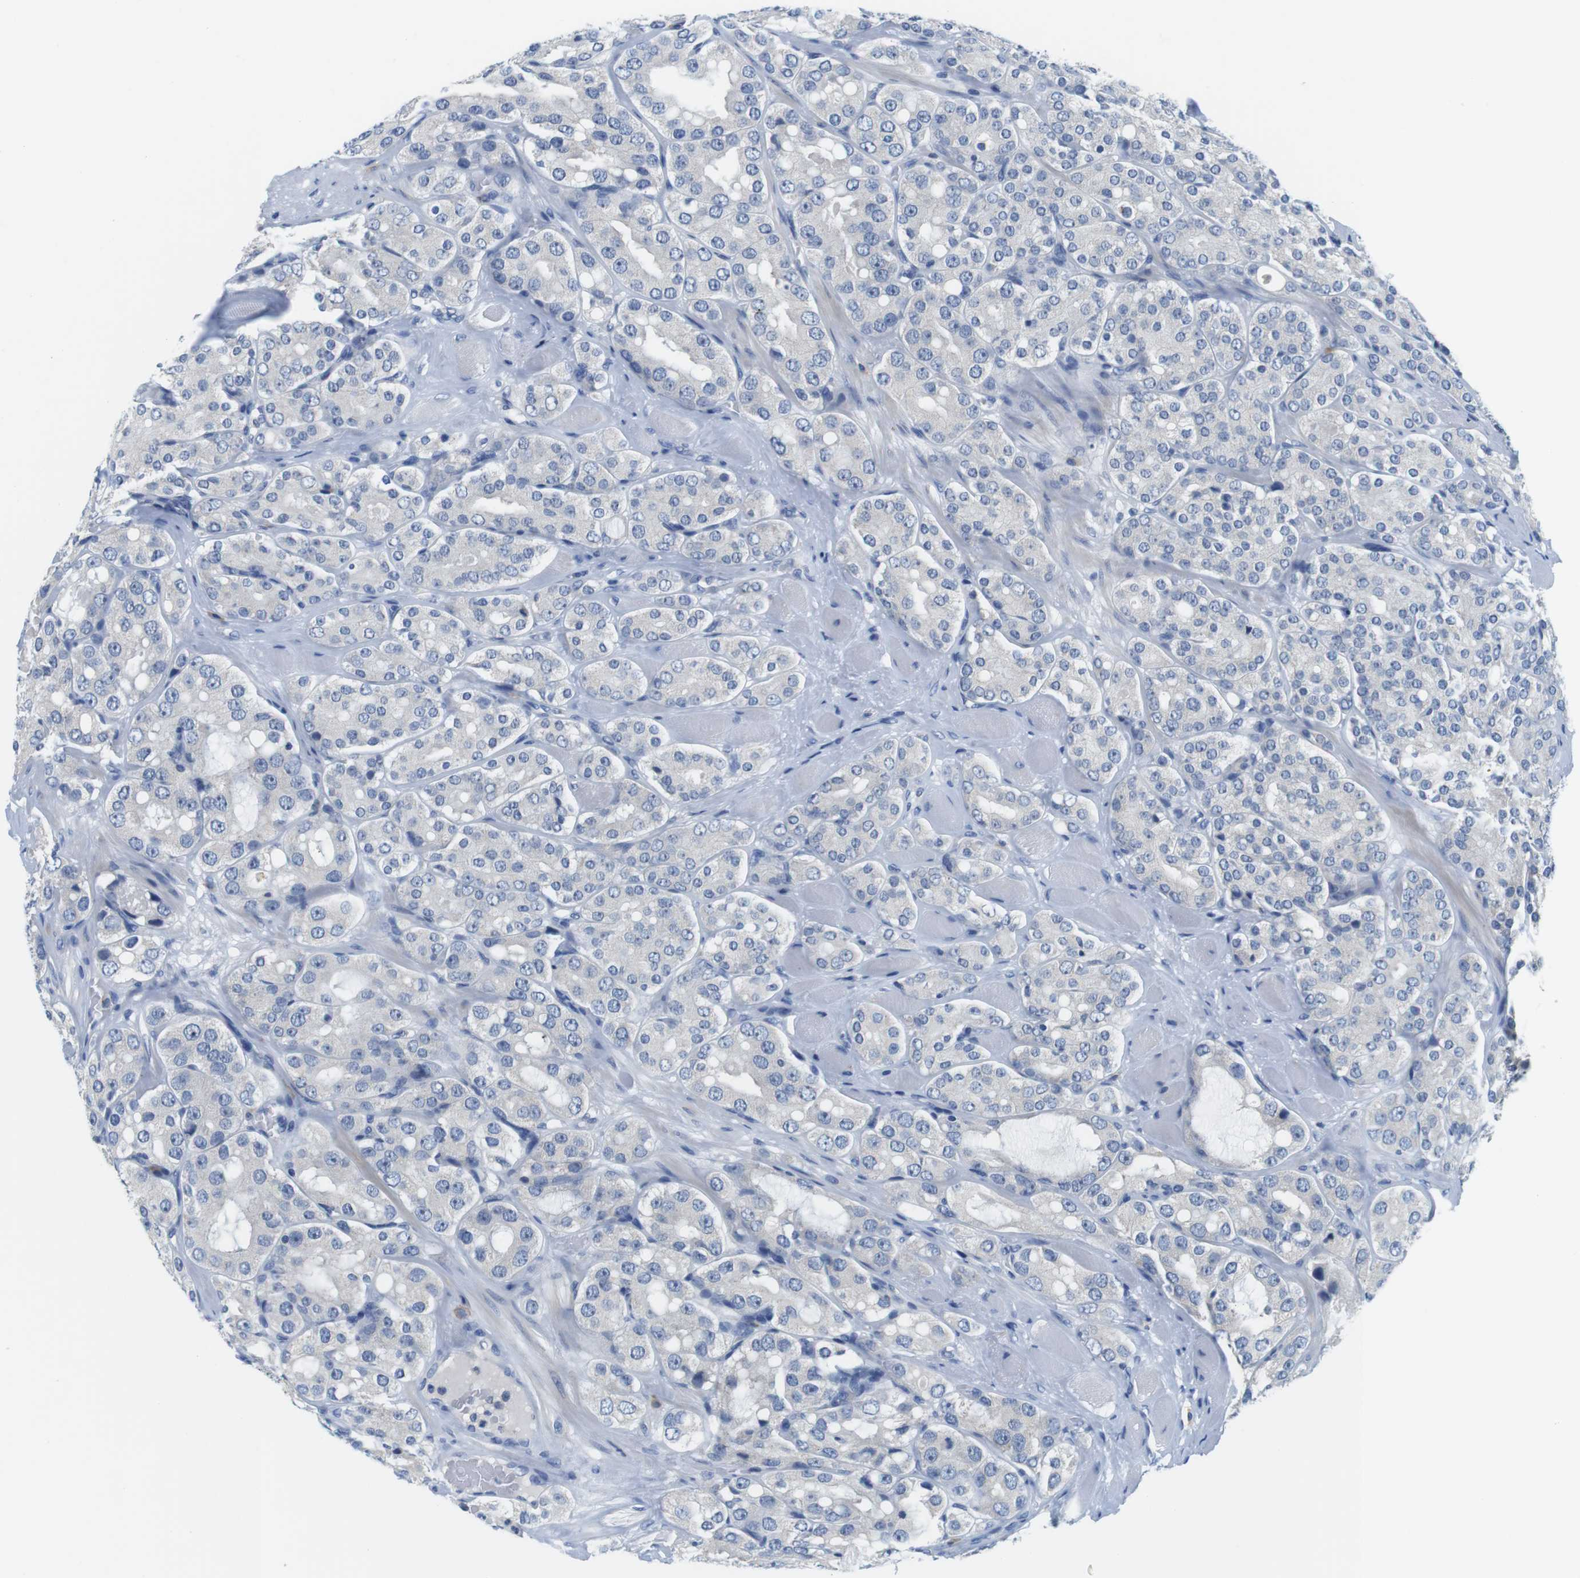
{"staining": {"intensity": "negative", "quantity": "none", "location": "none"}, "tissue": "prostate cancer", "cell_type": "Tumor cells", "image_type": "cancer", "snomed": [{"axis": "morphology", "description": "Adenocarcinoma, High grade"}, {"axis": "topography", "description": "Prostate"}], "caption": "A micrograph of human prostate cancer is negative for staining in tumor cells.", "gene": "CNGA2", "patient": {"sex": "male", "age": 65}}